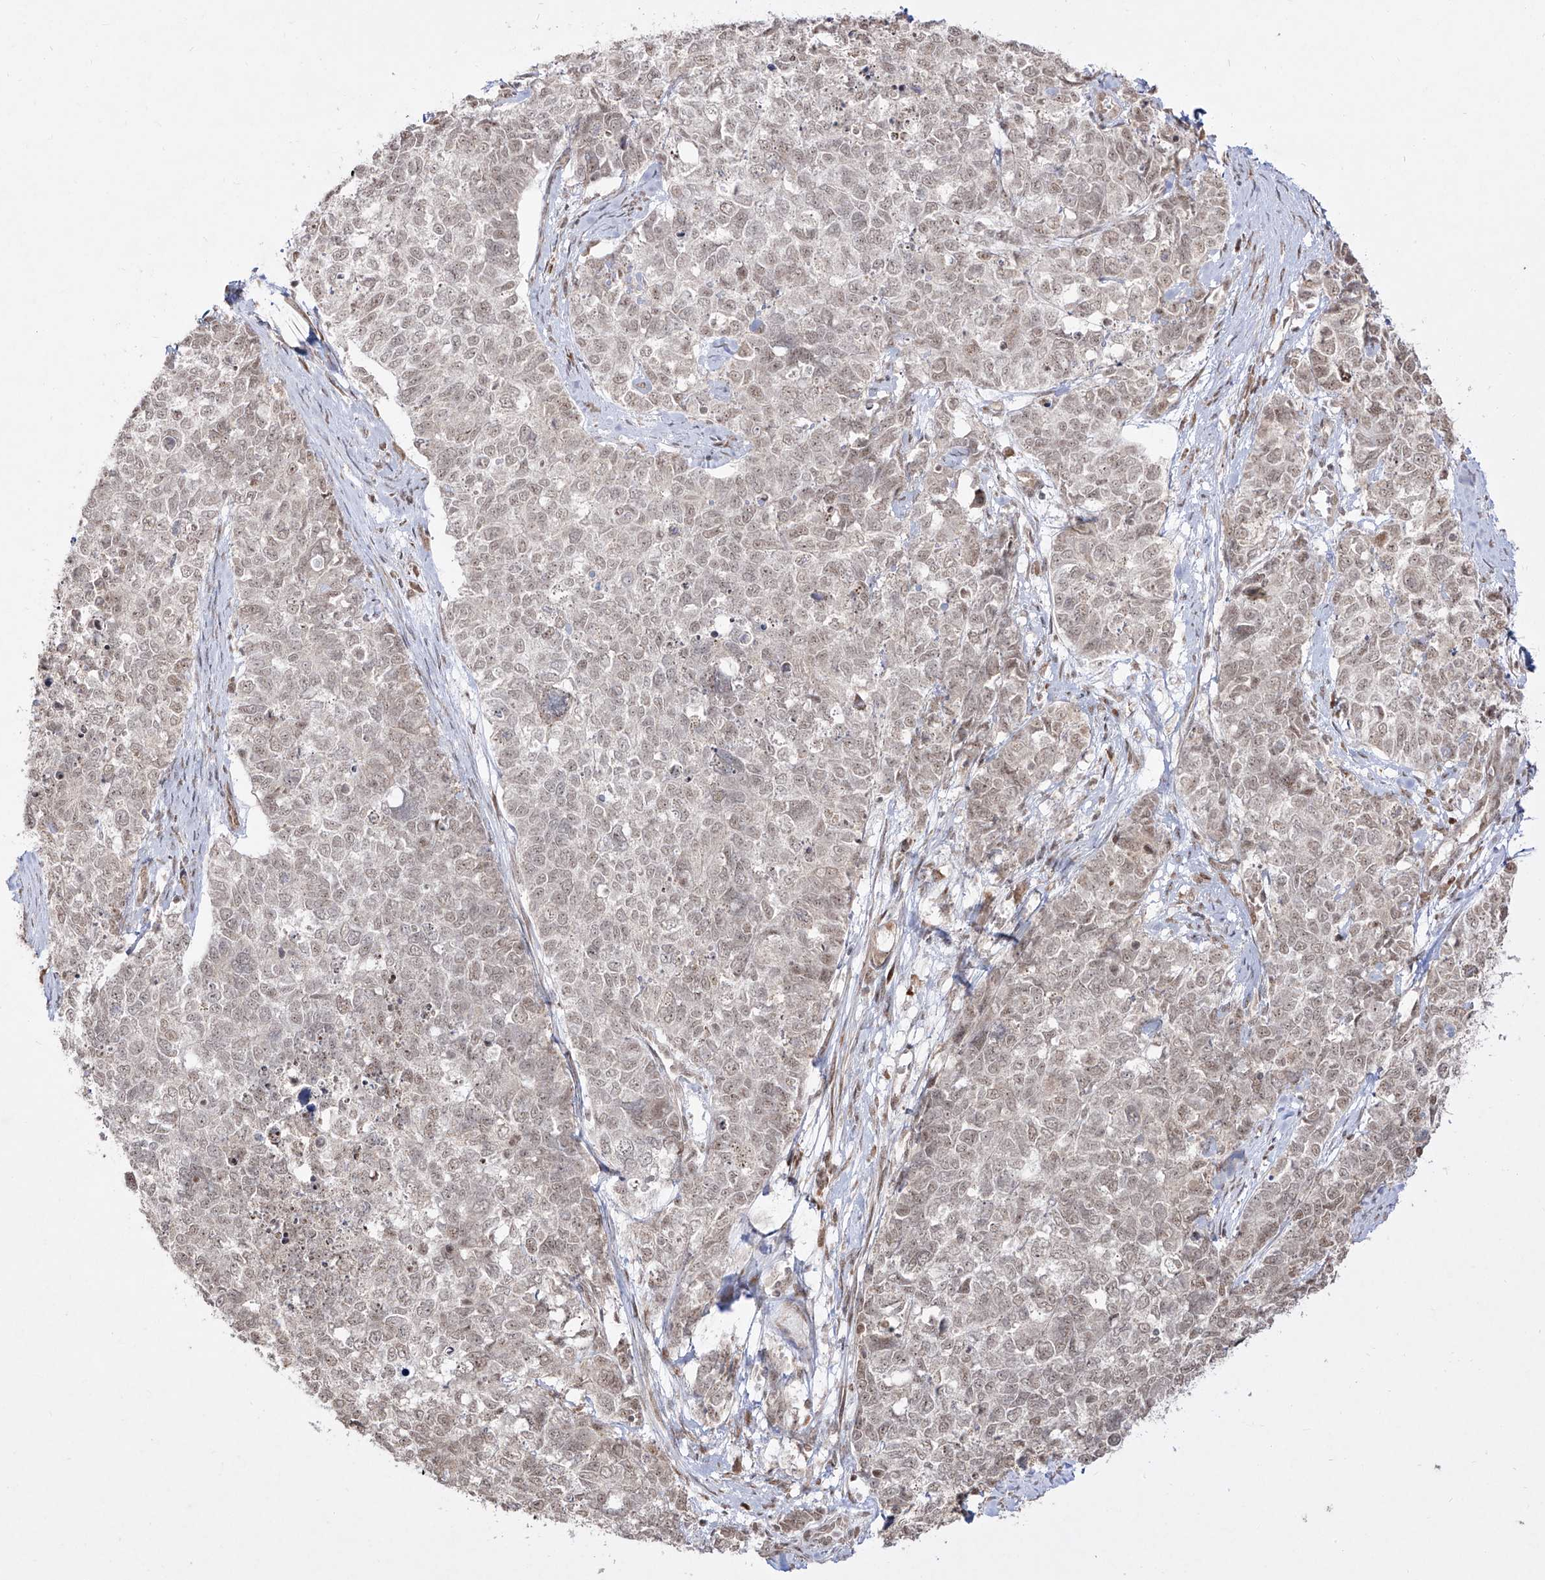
{"staining": {"intensity": "weak", "quantity": ">75%", "location": "nuclear"}, "tissue": "cervical cancer", "cell_type": "Tumor cells", "image_type": "cancer", "snomed": [{"axis": "morphology", "description": "Squamous cell carcinoma, NOS"}, {"axis": "topography", "description": "Cervix"}], "caption": "A brown stain shows weak nuclear expression of a protein in cervical cancer tumor cells.", "gene": "SNRNP27", "patient": {"sex": "female", "age": 63}}